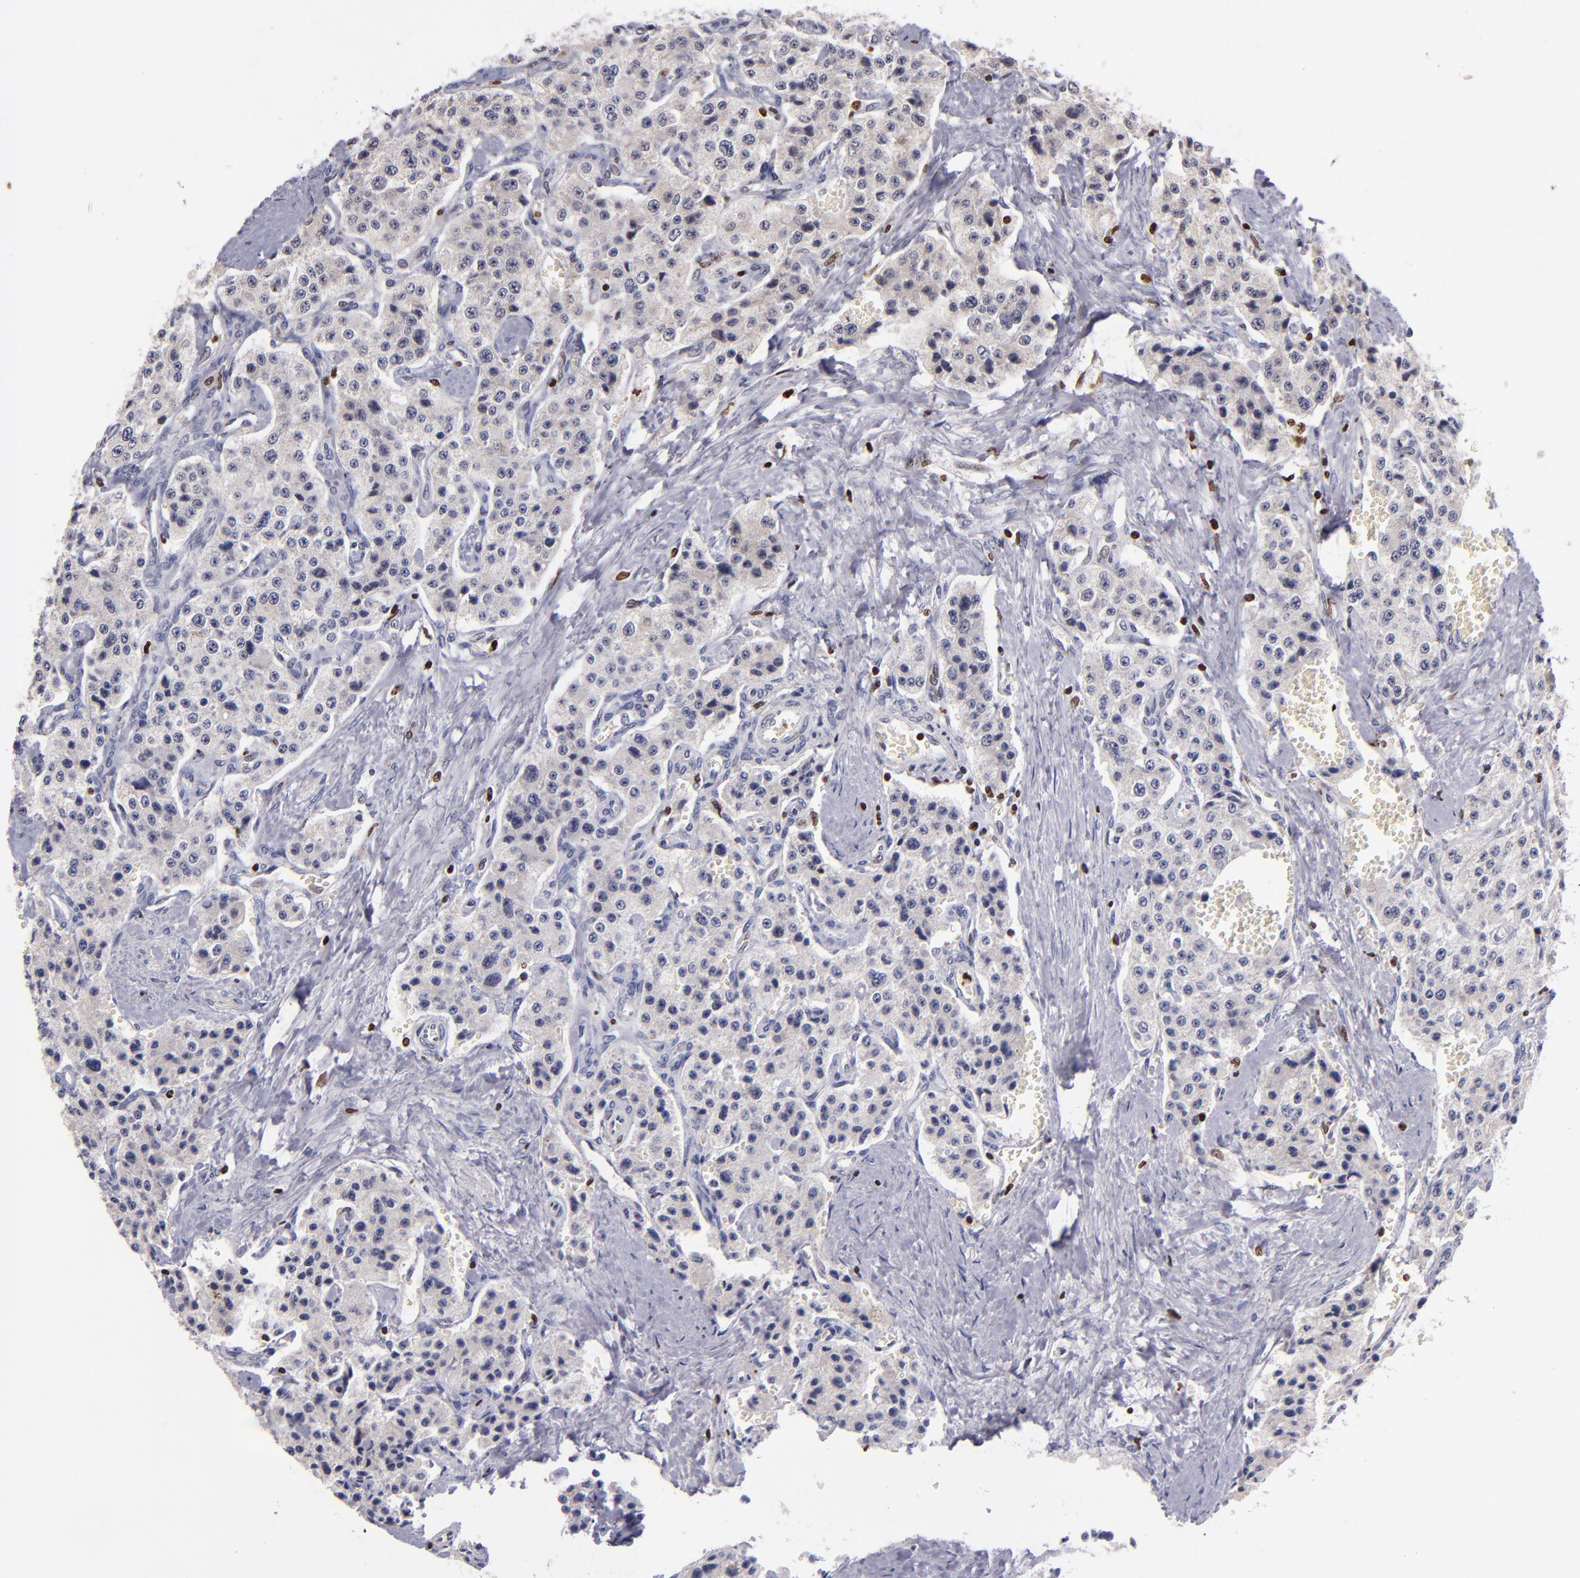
{"staining": {"intensity": "moderate", "quantity": "<25%", "location": "nuclear"}, "tissue": "carcinoid", "cell_type": "Tumor cells", "image_type": "cancer", "snomed": [{"axis": "morphology", "description": "Carcinoid, malignant, NOS"}, {"axis": "topography", "description": "Small intestine"}], "caption": "Immunohistochemistry (IHC) staining of malignant carcinoid, which displays low levels of moderate nuclear positivity in approximately <25% of tumor cells indicating moderate nuclear protein expression. The staining was performed using DAB (brown) for protein detection and nuclei were counterstained in hematoxylin (blue).", "gene": "CDKL5", "patient": {"sex": "male", "age": 52}}